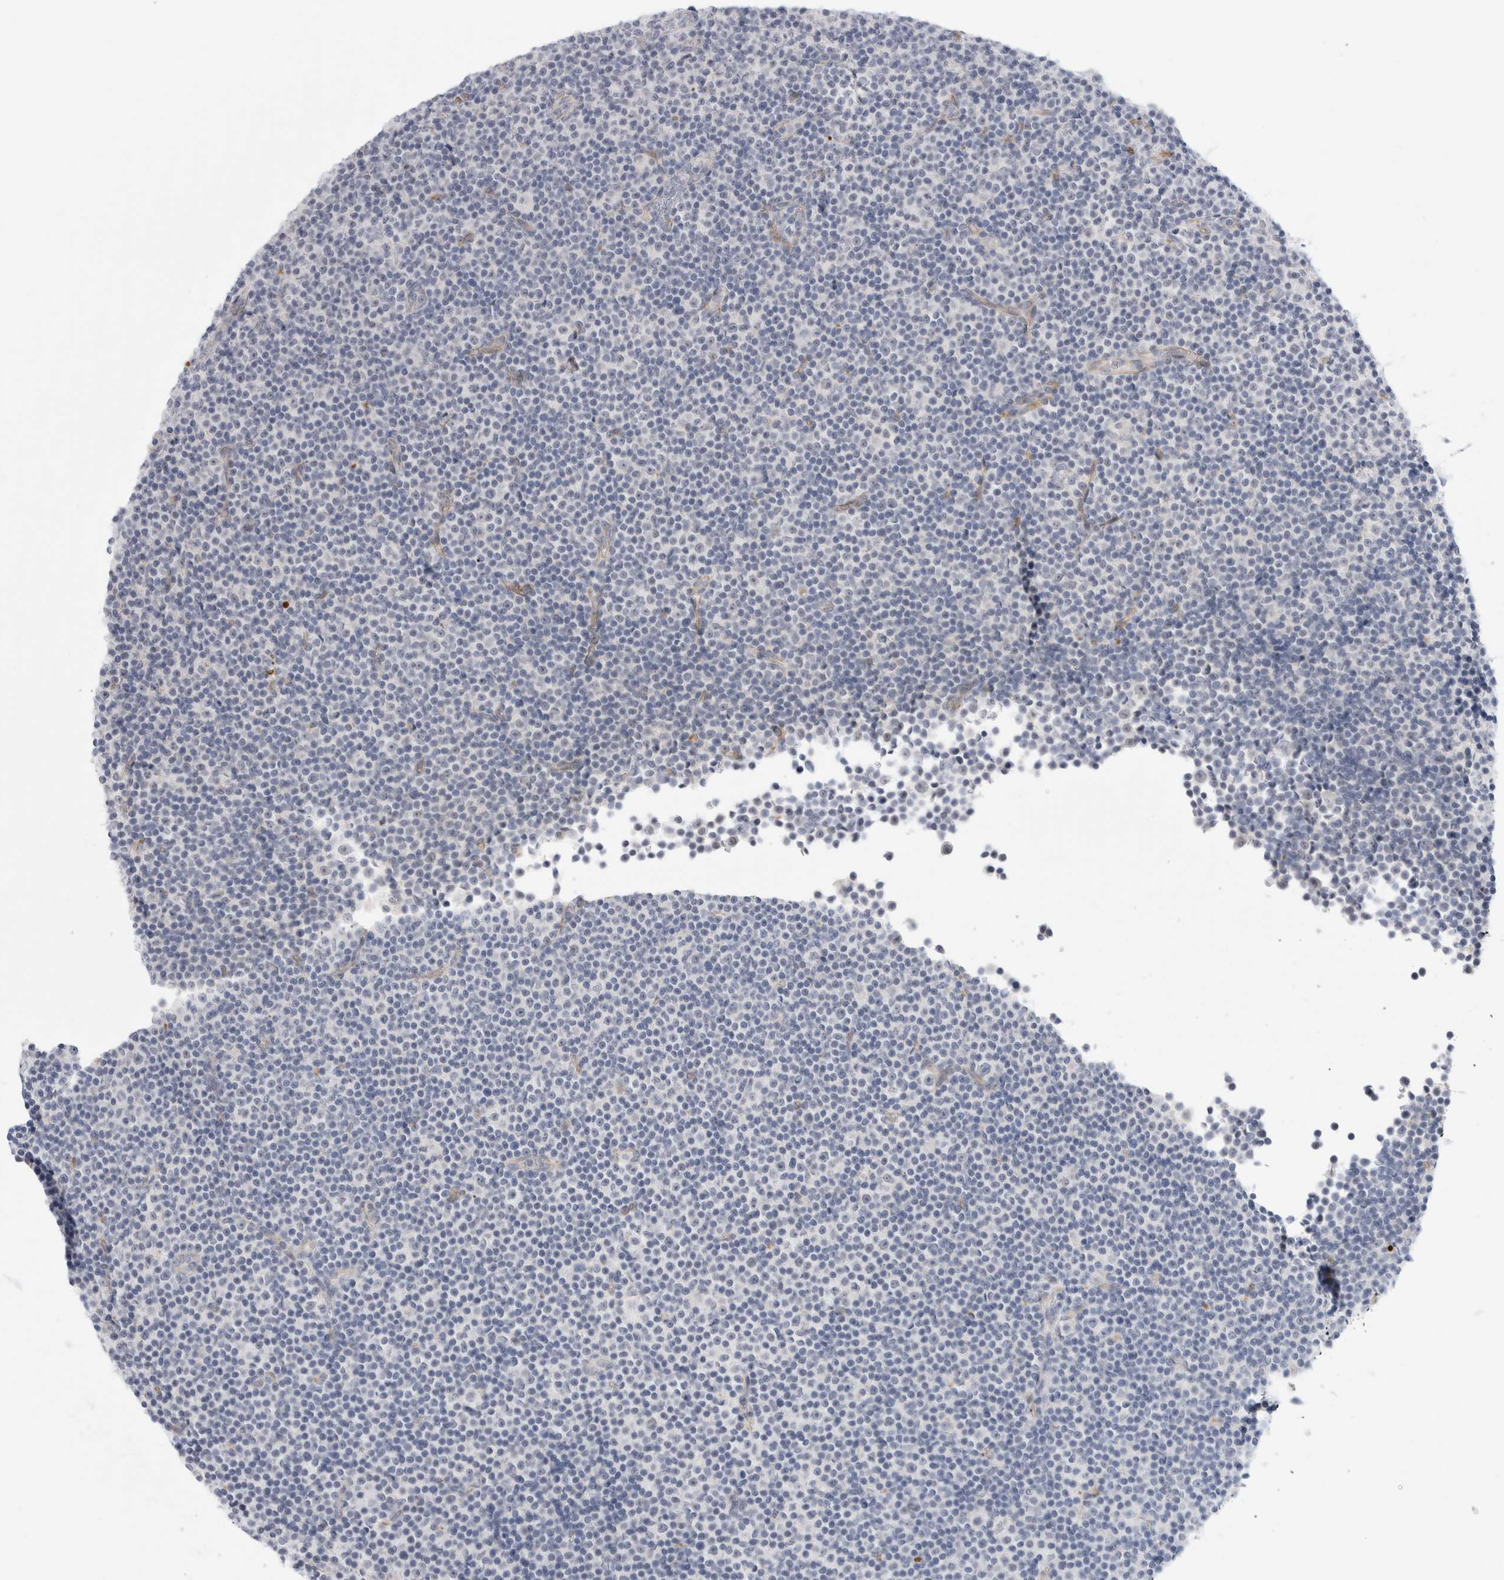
{"staining": {"intensity": "negative", "quantity": "none", "location": "none"}, "tissue": "lymphoma", "cell_type": "Tumor cells", "image_type": "cancer", "snomed": [{"axis": "morphology", "description": "Malignant lymphoma, non-Hodgkin's type, Low grade"}, {"axis": "topography", "description": "Lymph node"}], "caption": "Immunohistochemistry image of low-grade malignant lymphoma, non-Hodgkin's type stained for a protein (brown), which shows no expression in tumor cells.", "gene": "ANKMY1", "patient": {"sex": "female", "age": 67}}